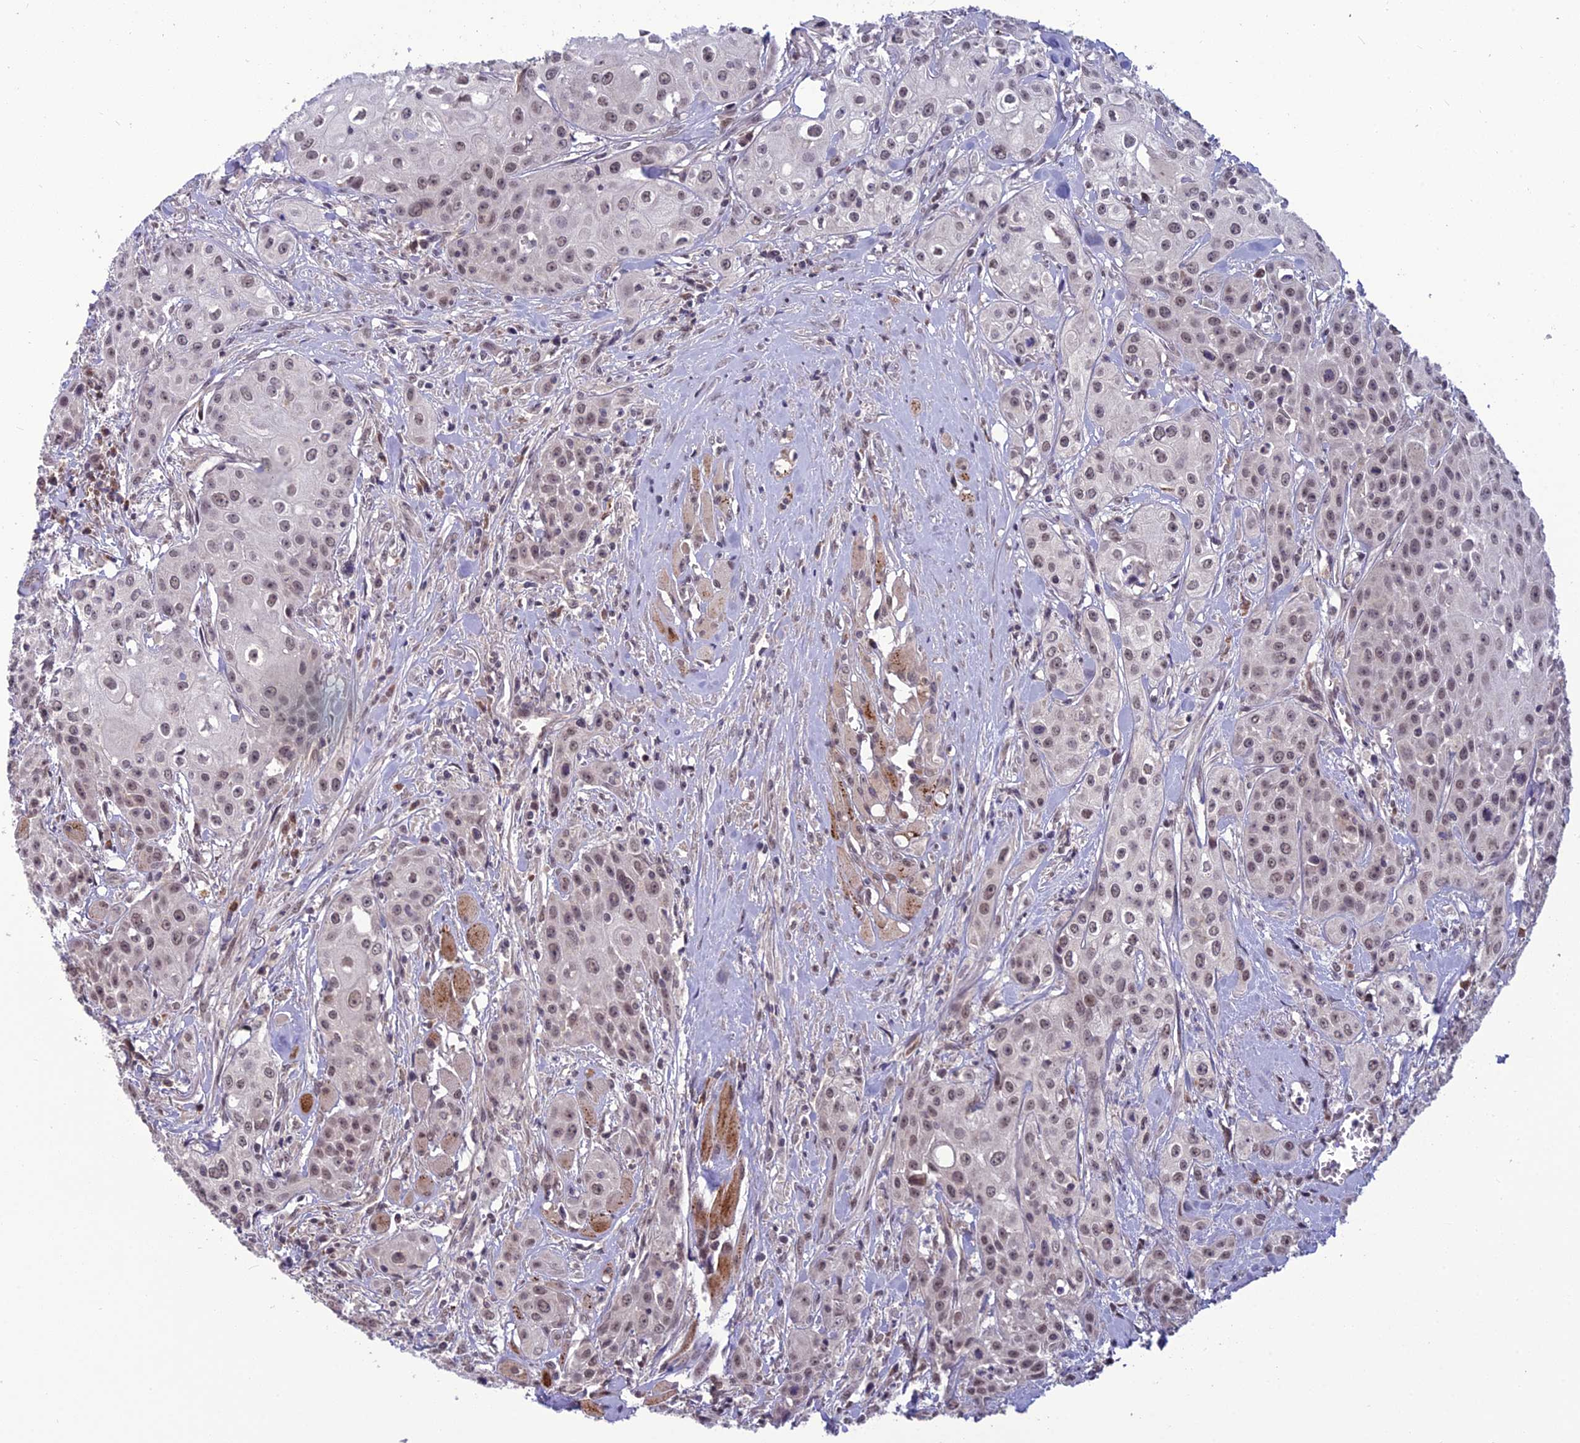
{"staining": {"intensity": "weak", "quantity": ">75%", "location": "nuclear"}, "tissue": "head and neck cancer", "cell_type": "Tumor cells", "image_type": "cancer", "snomed": [{"axis": "morphology", "description": "Squamous cell carcinoma, NOS"}, {"axis": "topography", "description": "Oral tissue"}, {"axis": "topography", "description": "Head-Neck"}], "caption": "Immunohistochemistry of human head and neck cancer exhibits low levels of weak nuclear expression in about >75% of tumor cells.", "gene": "FBRS", "patient": {"sex": "female", "age": 82}}